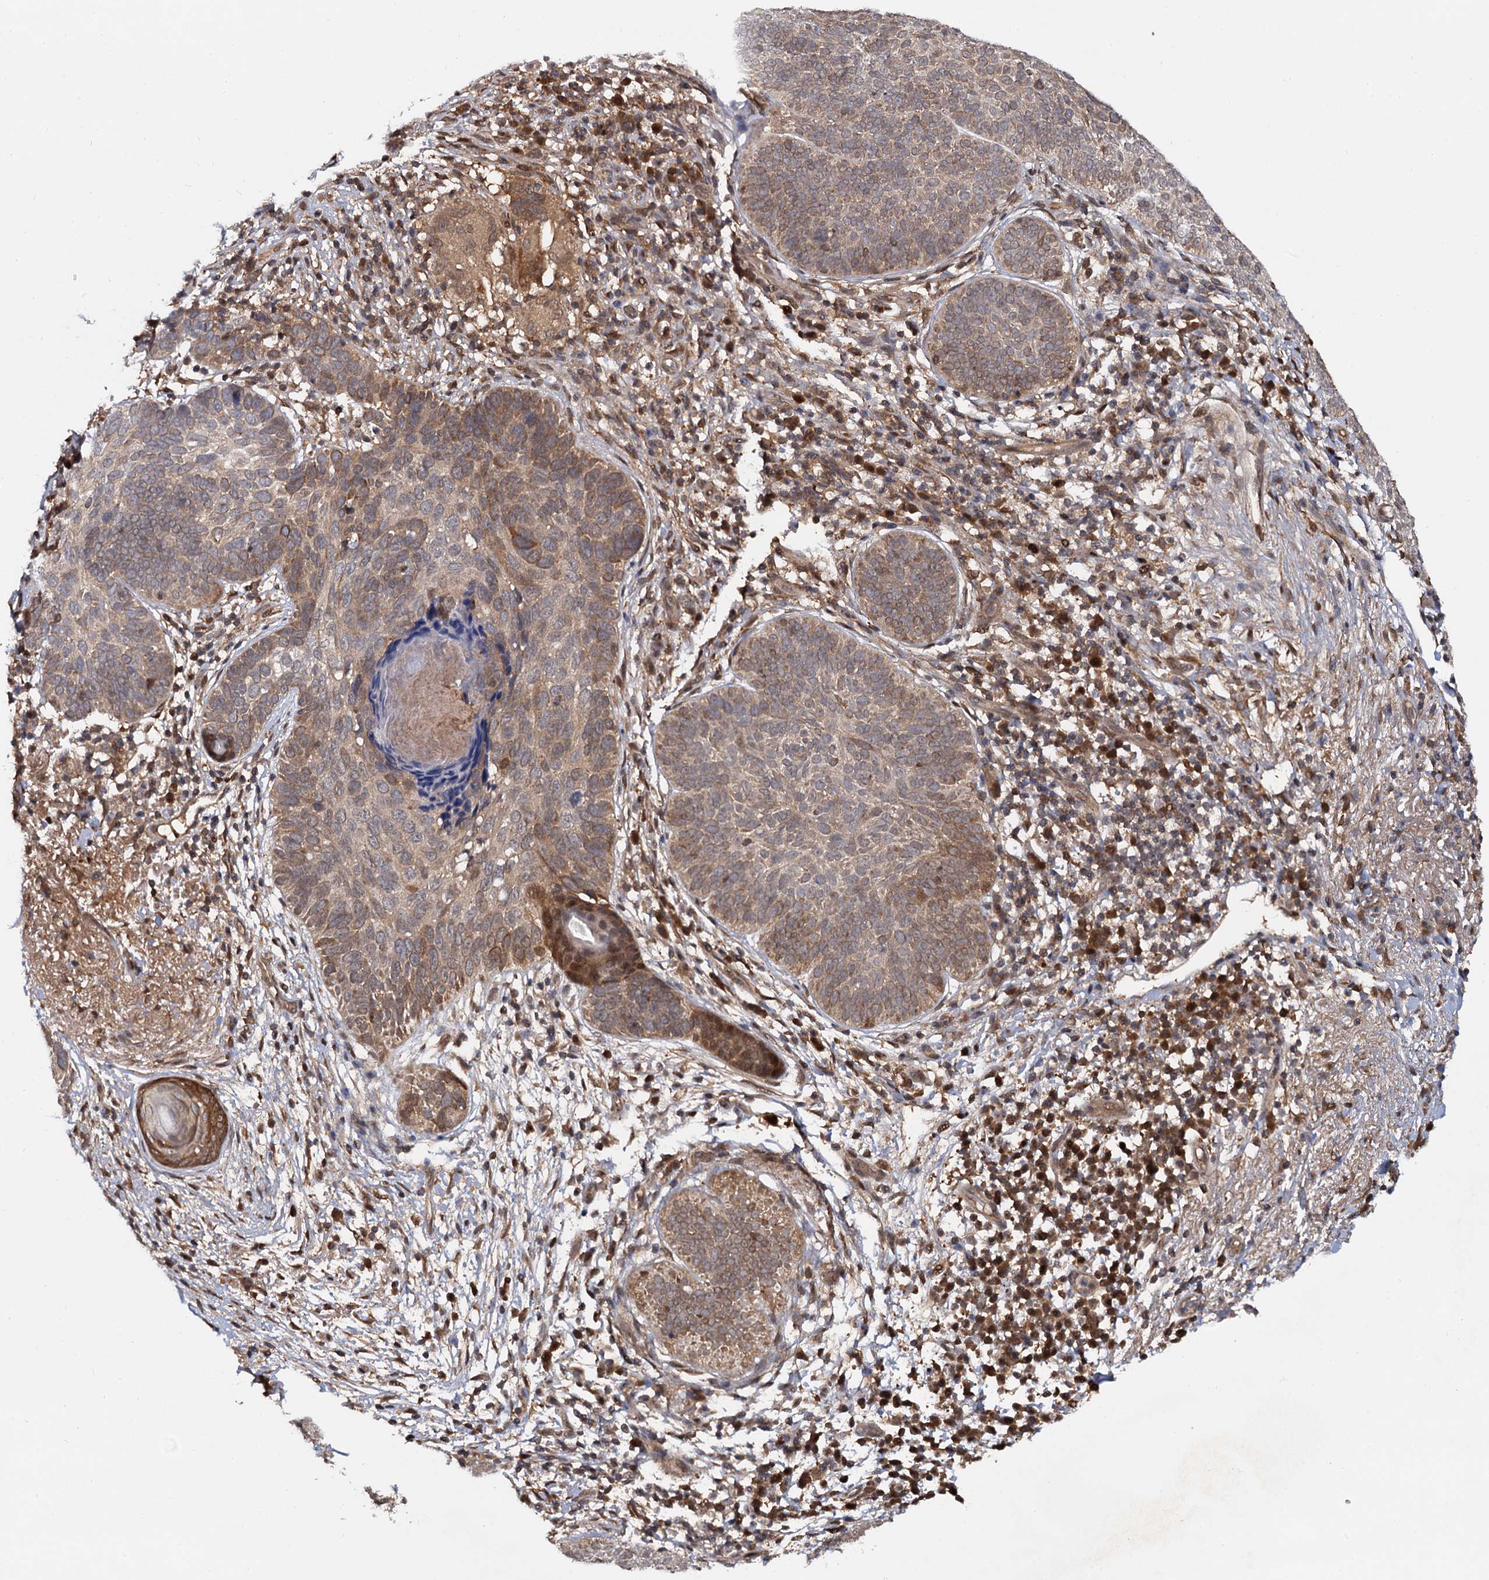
{"staining": {"intensity": "moderate", "quantity": ">75%", "location": "cytoplasmic/membranous"}, "tissue": "skin cancer", "cell_type": "Tumor cells", "image_type": "cancer", "snomed": [{"axis": "morphology", "description": "Basal cell carcinoma"}, {"axis": "topography", "description": "Skin"}], "caption": "DAB immunohistochemical staining of skin cancer (basal cell carcinoma) exhibits moderate cytoplasmic/membranous protein expression in about >75% of tumor cells.", "gene": "SELENOP", "patient": {"sex": "male", "age": 85}}